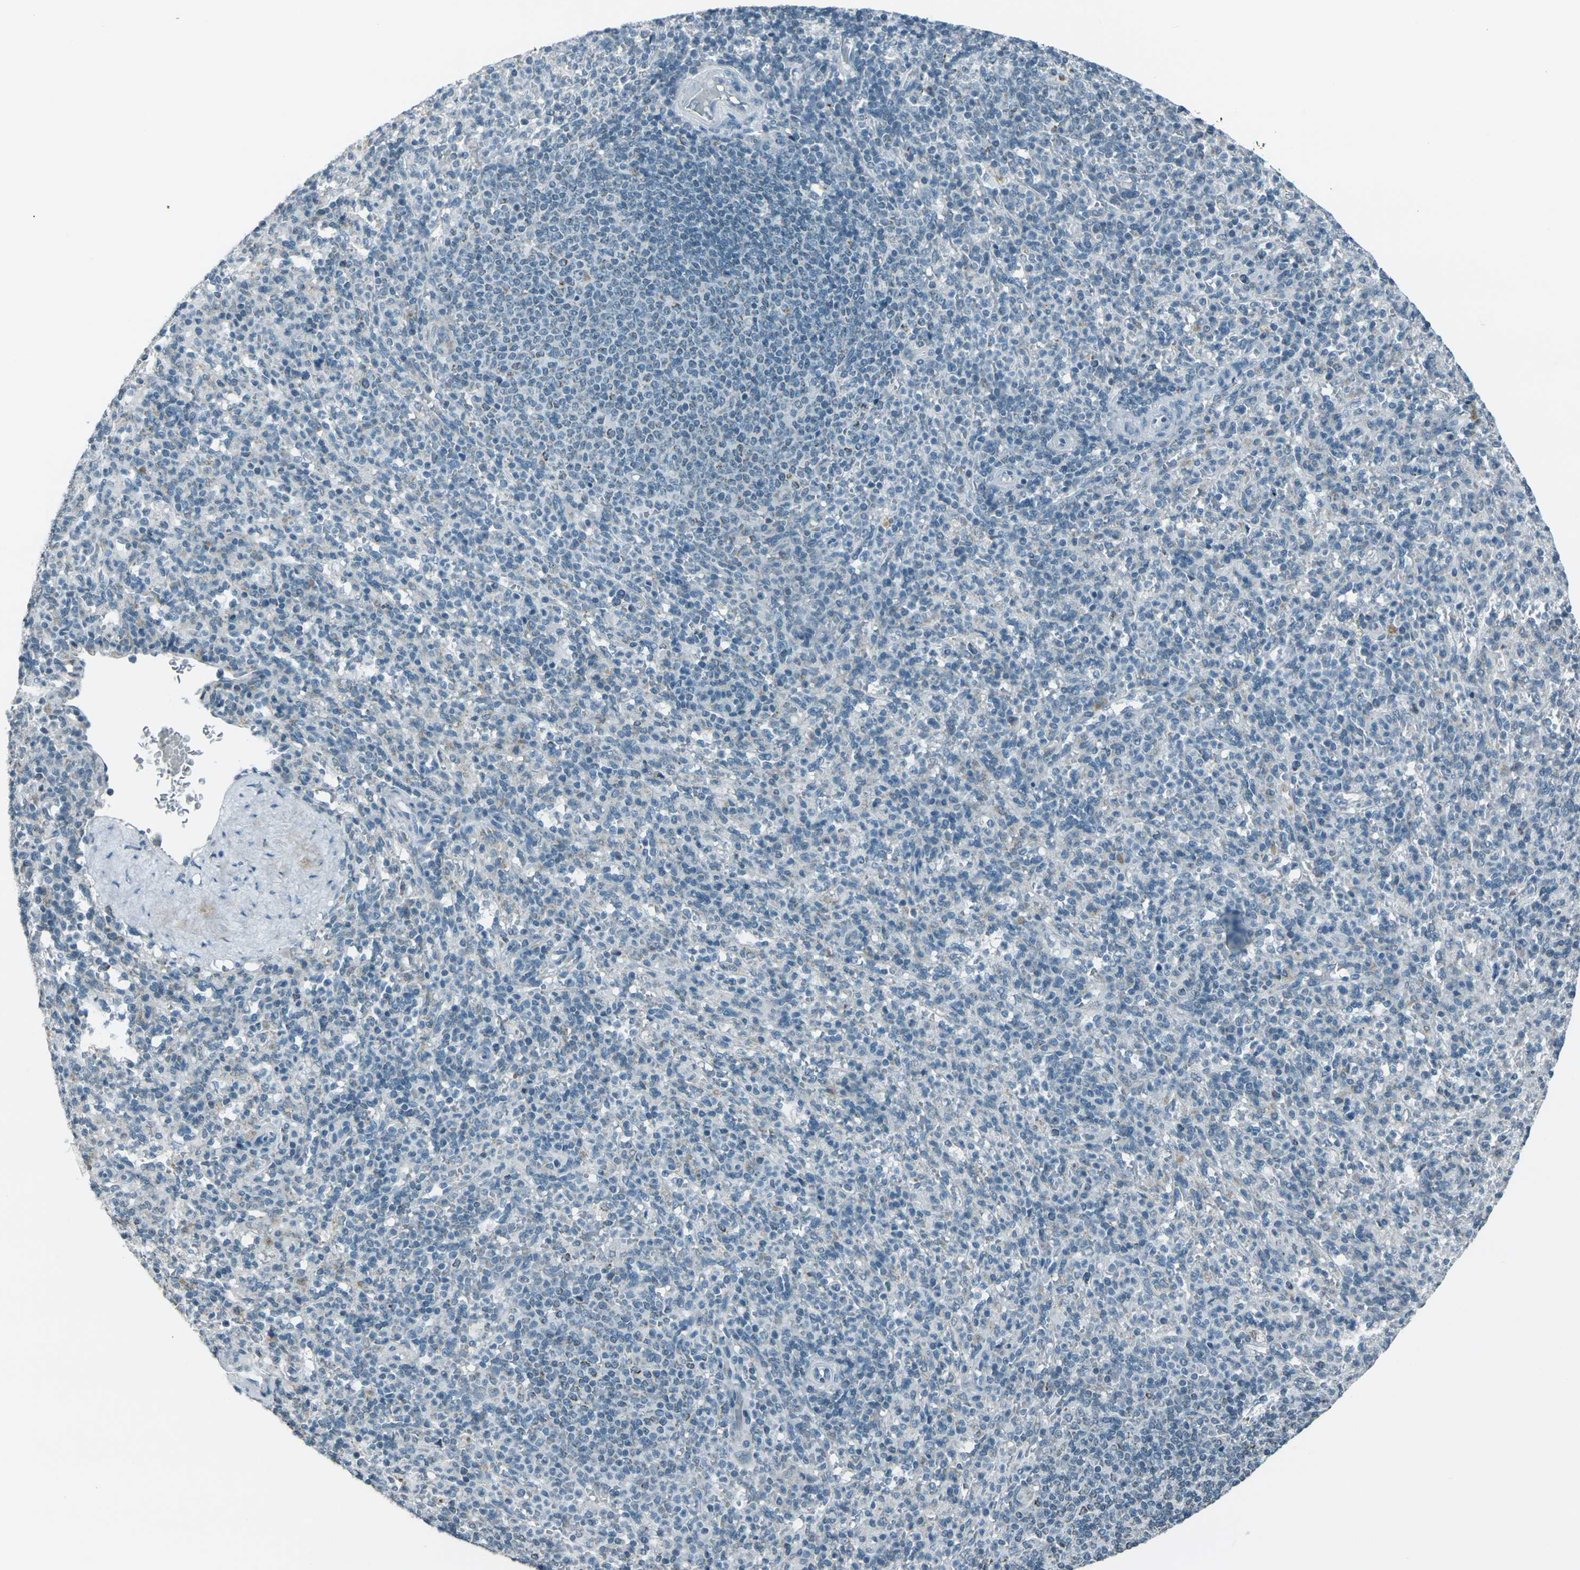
{"staining": {"intensity": "weak", "quantity": "<25%", "location": "cytoplasmic/membranous"}, "tissue": "spleen", "cell_type": "Cells in red pulp", "image_type": "normal", "snomed": [{"axis": "morphology", "description": "Normal tissue, NOS"}, {"axis": "topography", "description": "Spleen"}], "caption": "DAB immunohistochemical staining of unremarkable human spleen reveals no significant positivity in cells in red pulp.", "gene": "H2BC1", "patient": {"sex": "male", "age": 36}}